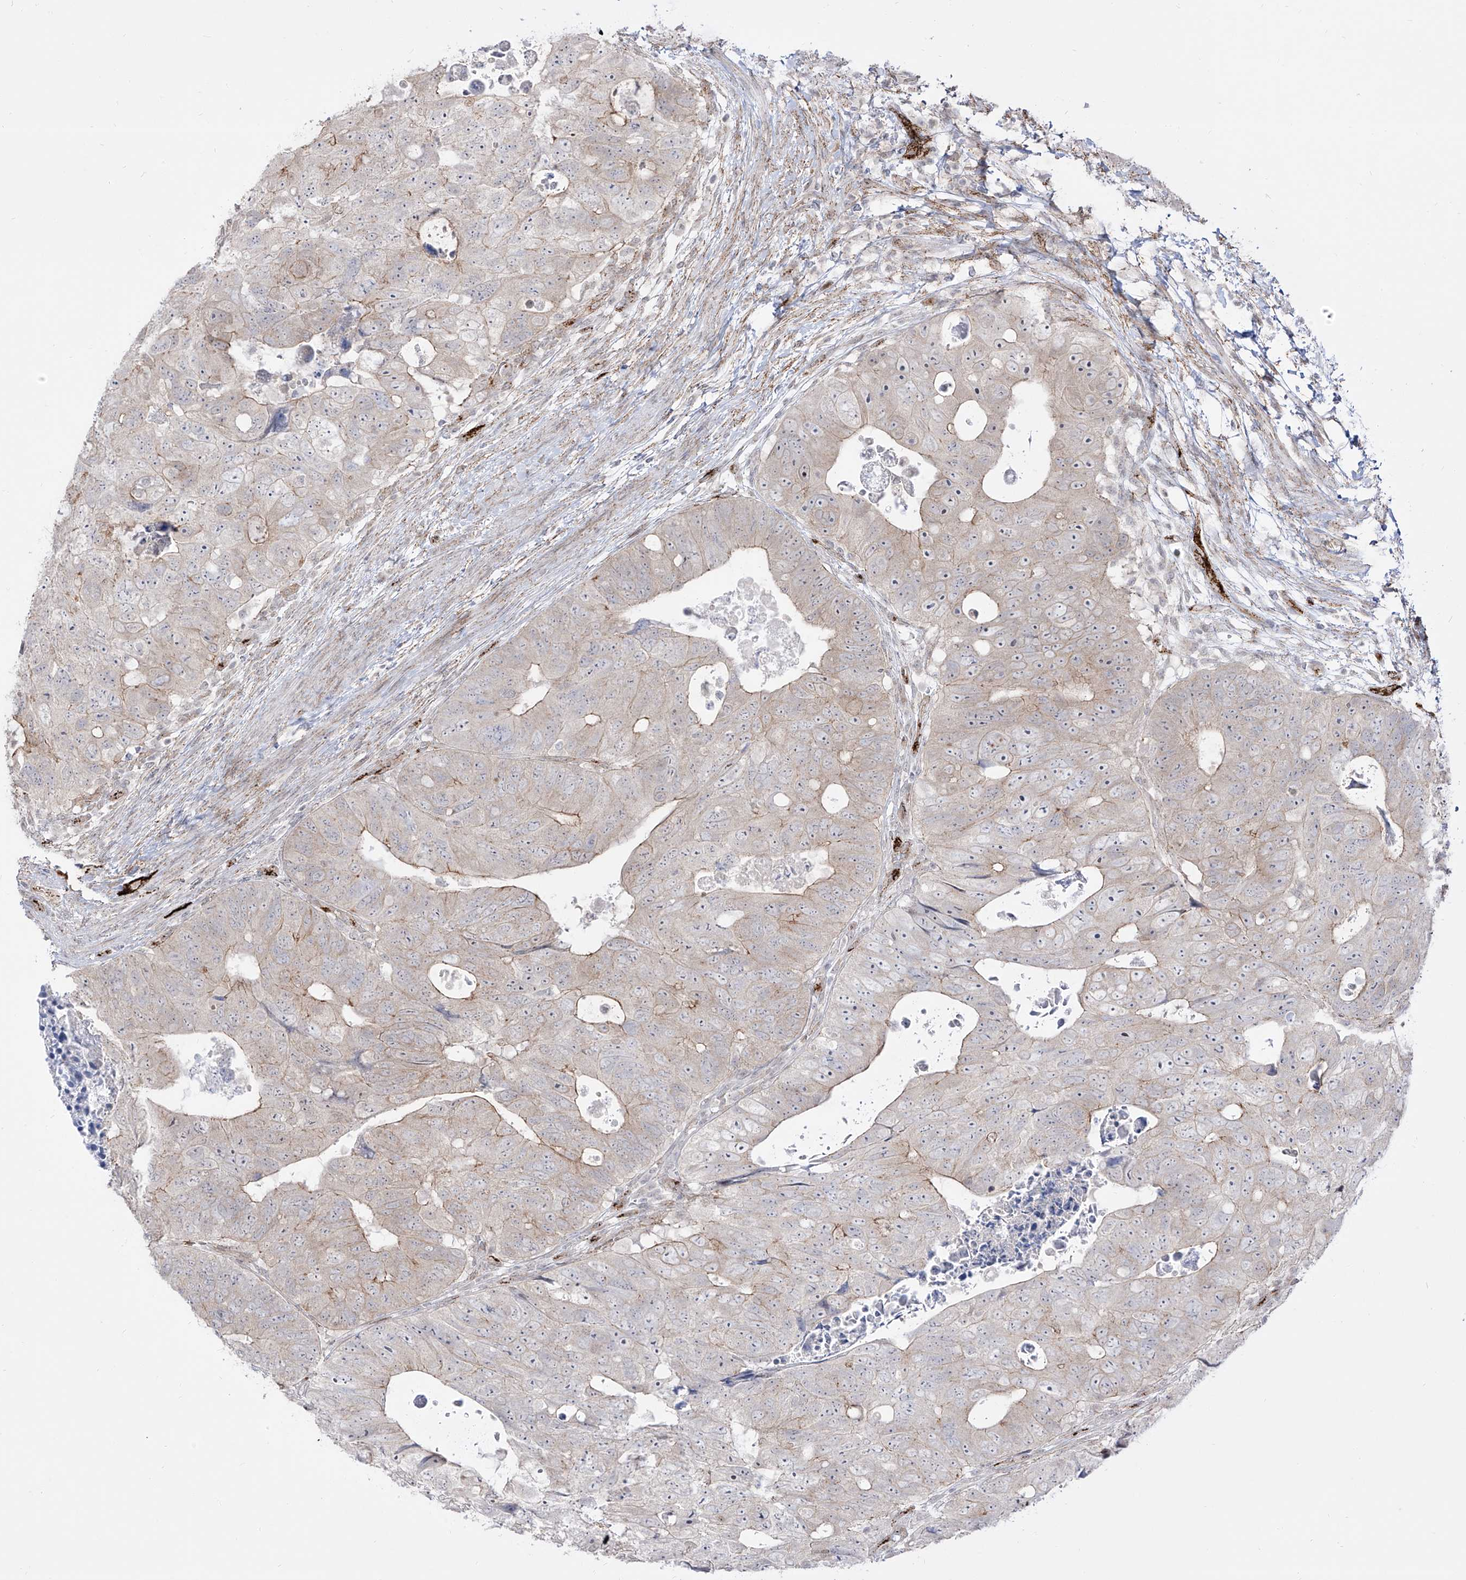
{"staining": {"intensity": "moderate", "quantity": "<25%", "location": "cytoplasmic/membranous"}, "tissue": "colorectal cancer", "cell_type": "Tumor cells", "image_type": "cancer", "snomed": [{"axis": "morphology", "description": "Adenocarcinoma, NOS"}, {"axis": "topography", "description": "Rectum"}], "caption": "Protein staining of colorectal adenocarcinoma tissue reveals moderate cytoplasmic/membranous positivity in approximately <25% of tumor cells.", "gene": "ZGRF1", "patient": {"sex": "male", "age": 59}}